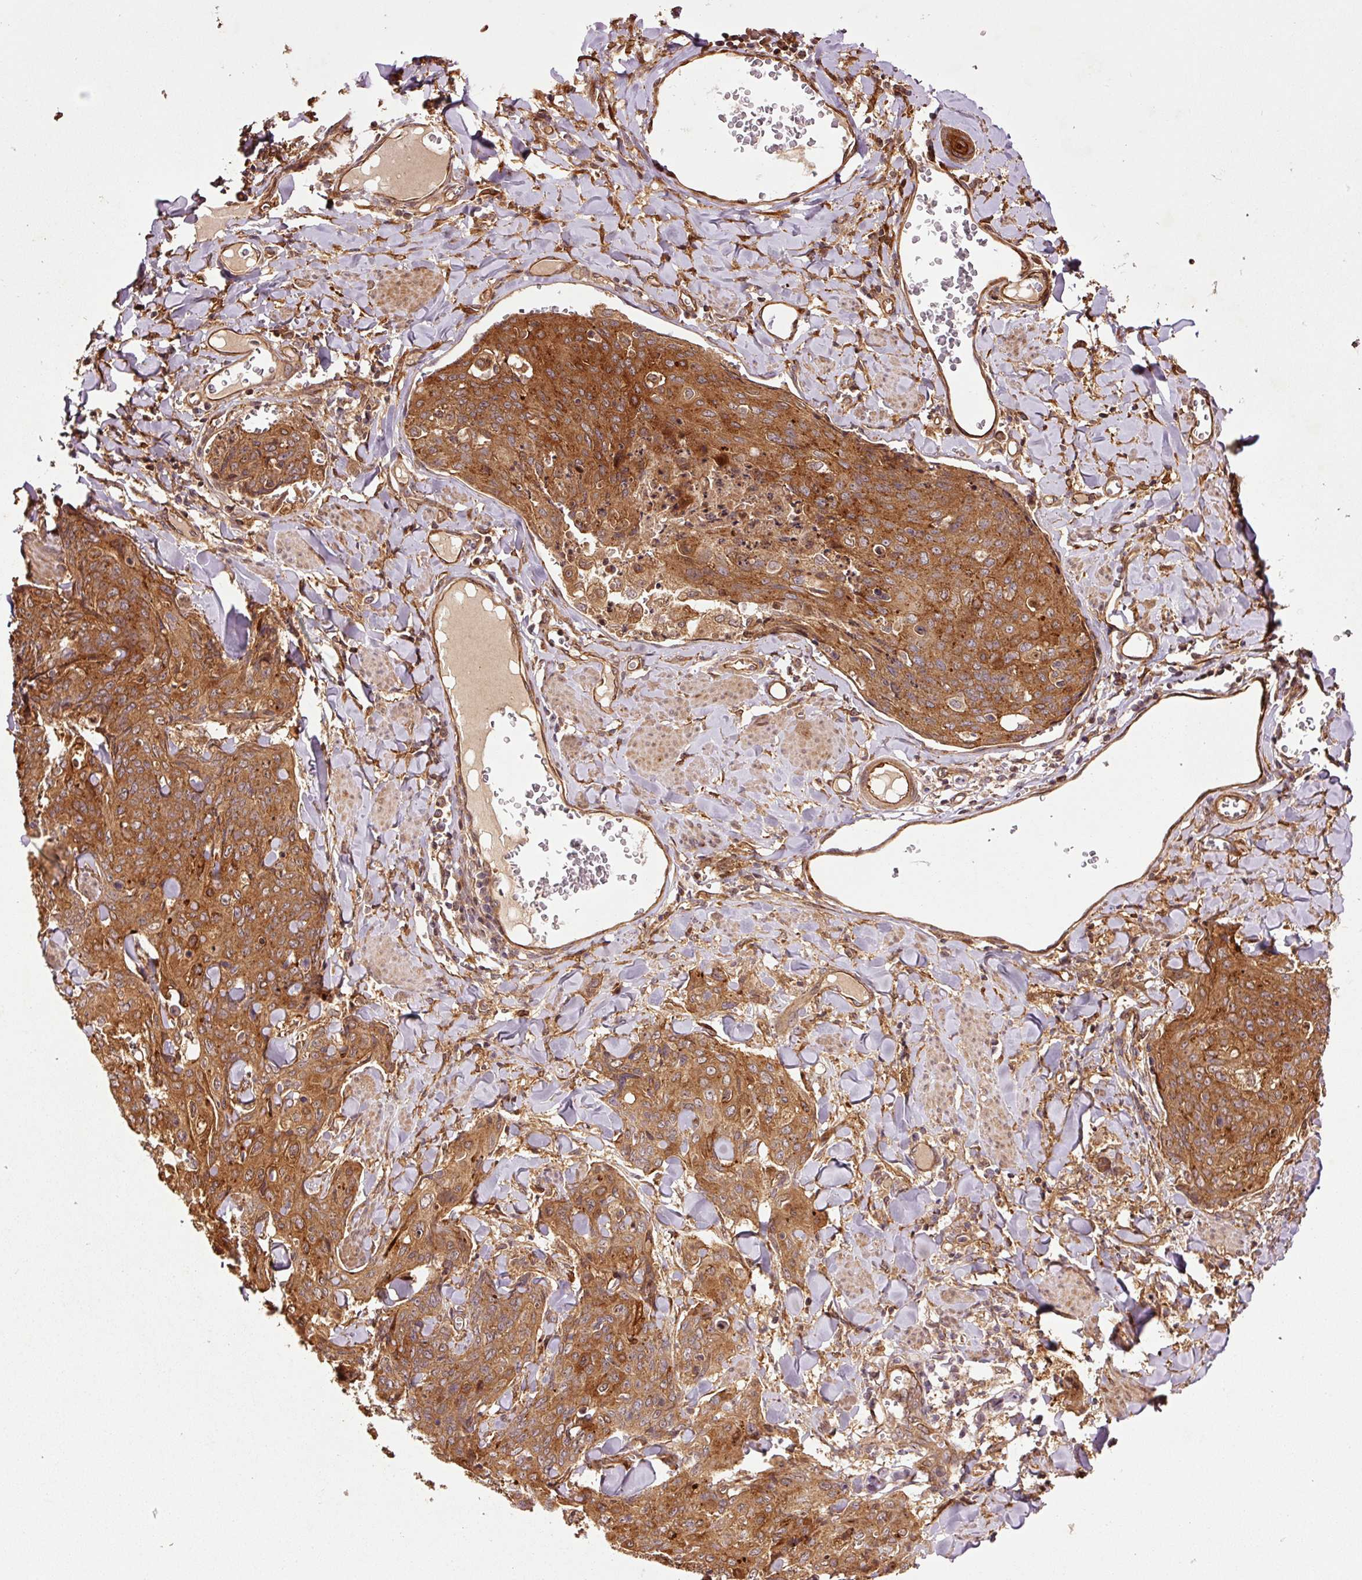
{"staining": {"intensity": "strong", "quantity": ">75%", "location": "cytoplasmic/membranous,nuclear"}, "tissue": "skin cancer", "cell_type": "Tumor cells", "image_type": "cancer", "snomed": [{"axis": "morphology", "description": "Squamous cell carcinoma, NOS"}, {"axis": "topography", "description": "Skin"}, {"axis": "topography", "description": "Vulva"}], "caption": "A high-resolution image shows immunohistochemistry (IHC) staining of skin cancer (squamous cell carcinoma), which demonstrates strong cytoplasmic/membranous and nuclear expression in approximately >75% of tumor cells.", "gene": "OXER1", "patient": {"sex": "female", "age": 85}}